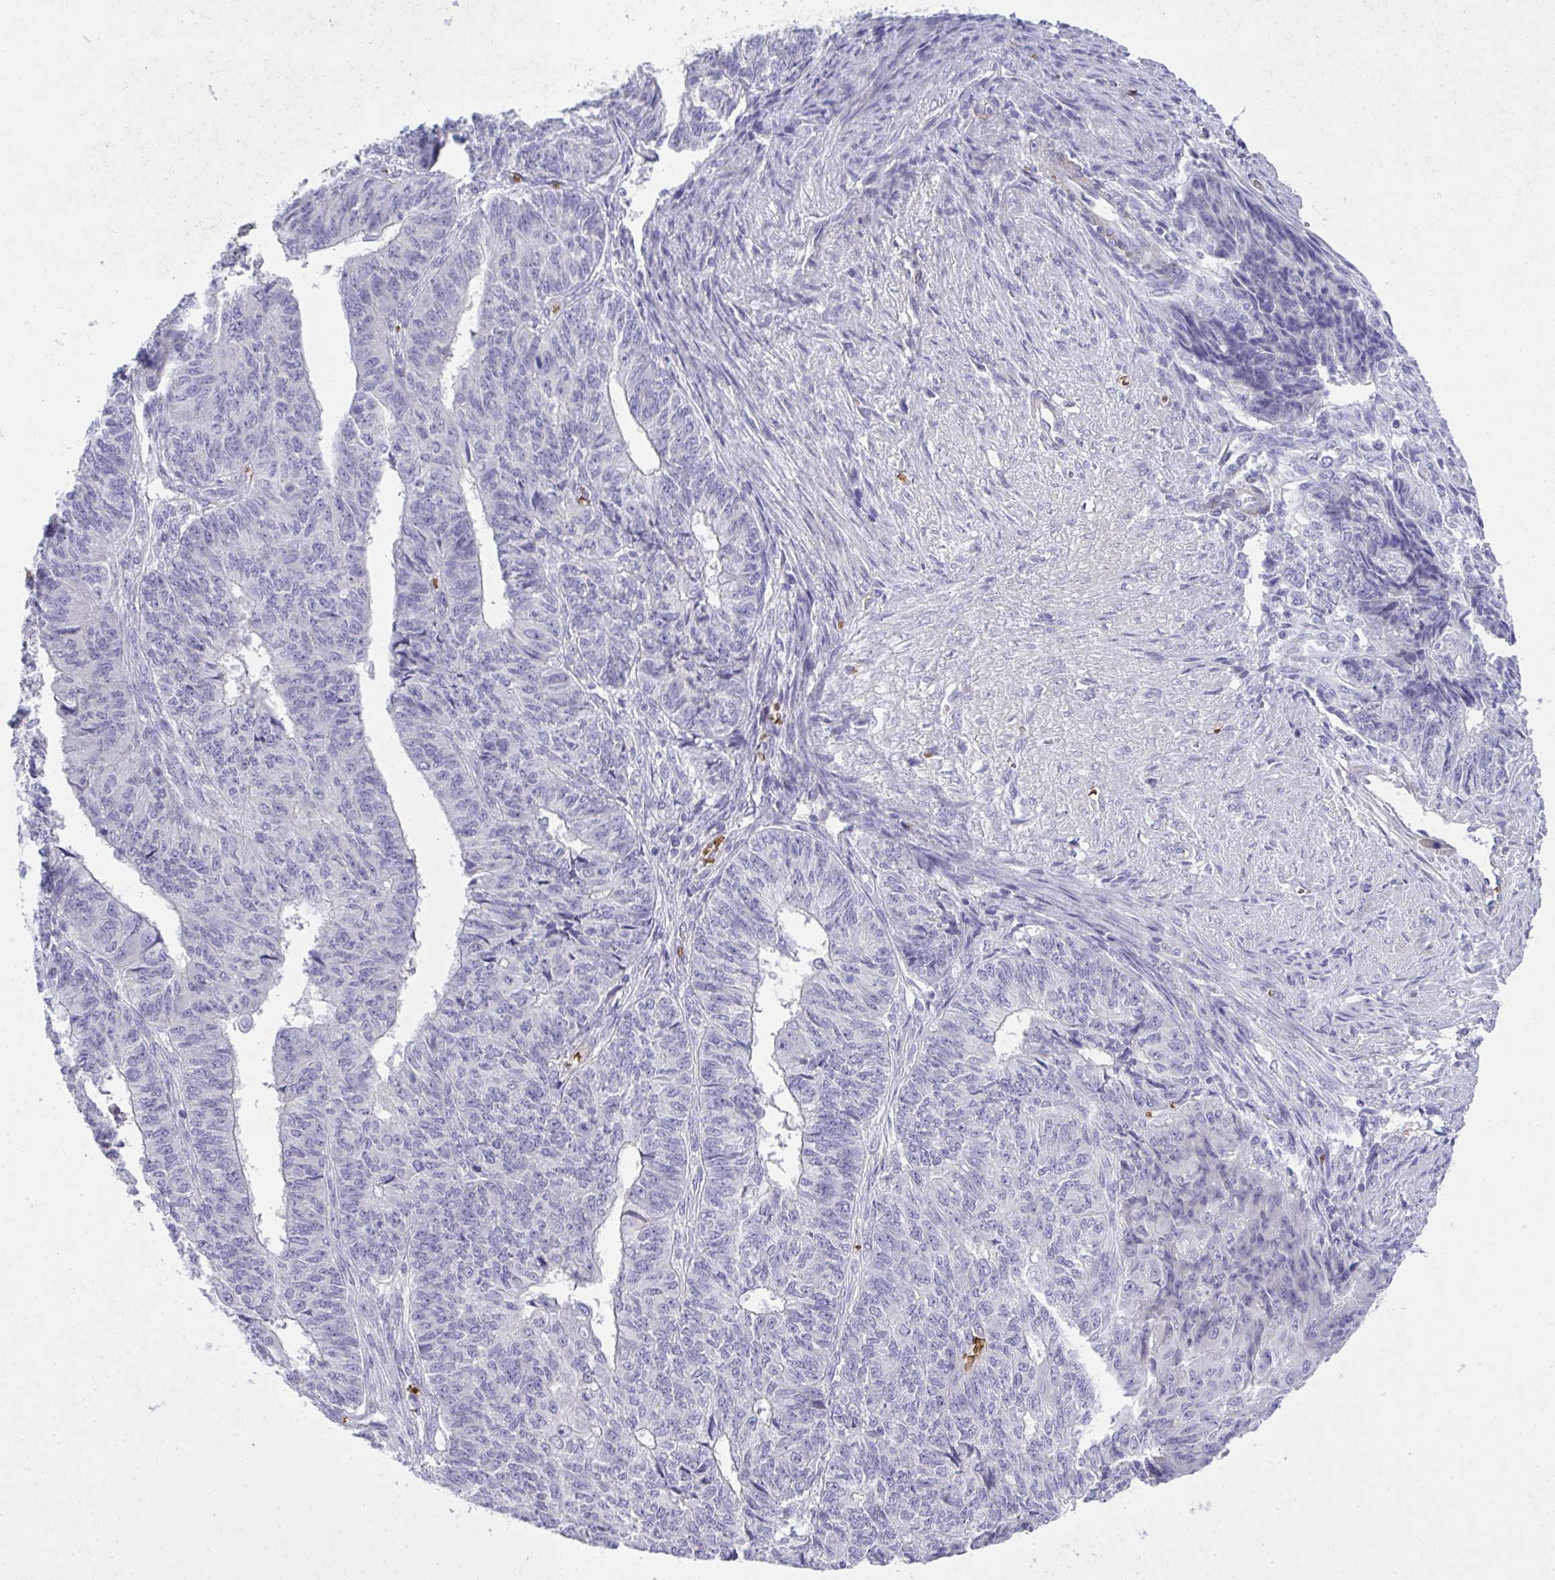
{"staining": {"intensity": "negative", "quantity": "none", "location": "none"}, "tissue": "endometrial cancer", "cell_type": "Tumor cells", "image_type": "cancer", "snomed": [{"axis": "morphology", "description": "Adenocarcinoma, NOS"}, {"axis": "topography", "description": "Endometrium"}], "caption": "Tumor cells show no significant protein staining in endometrial cancer.", "gene": "SPTB", "patient": {"sex": "female", "age": 32}}